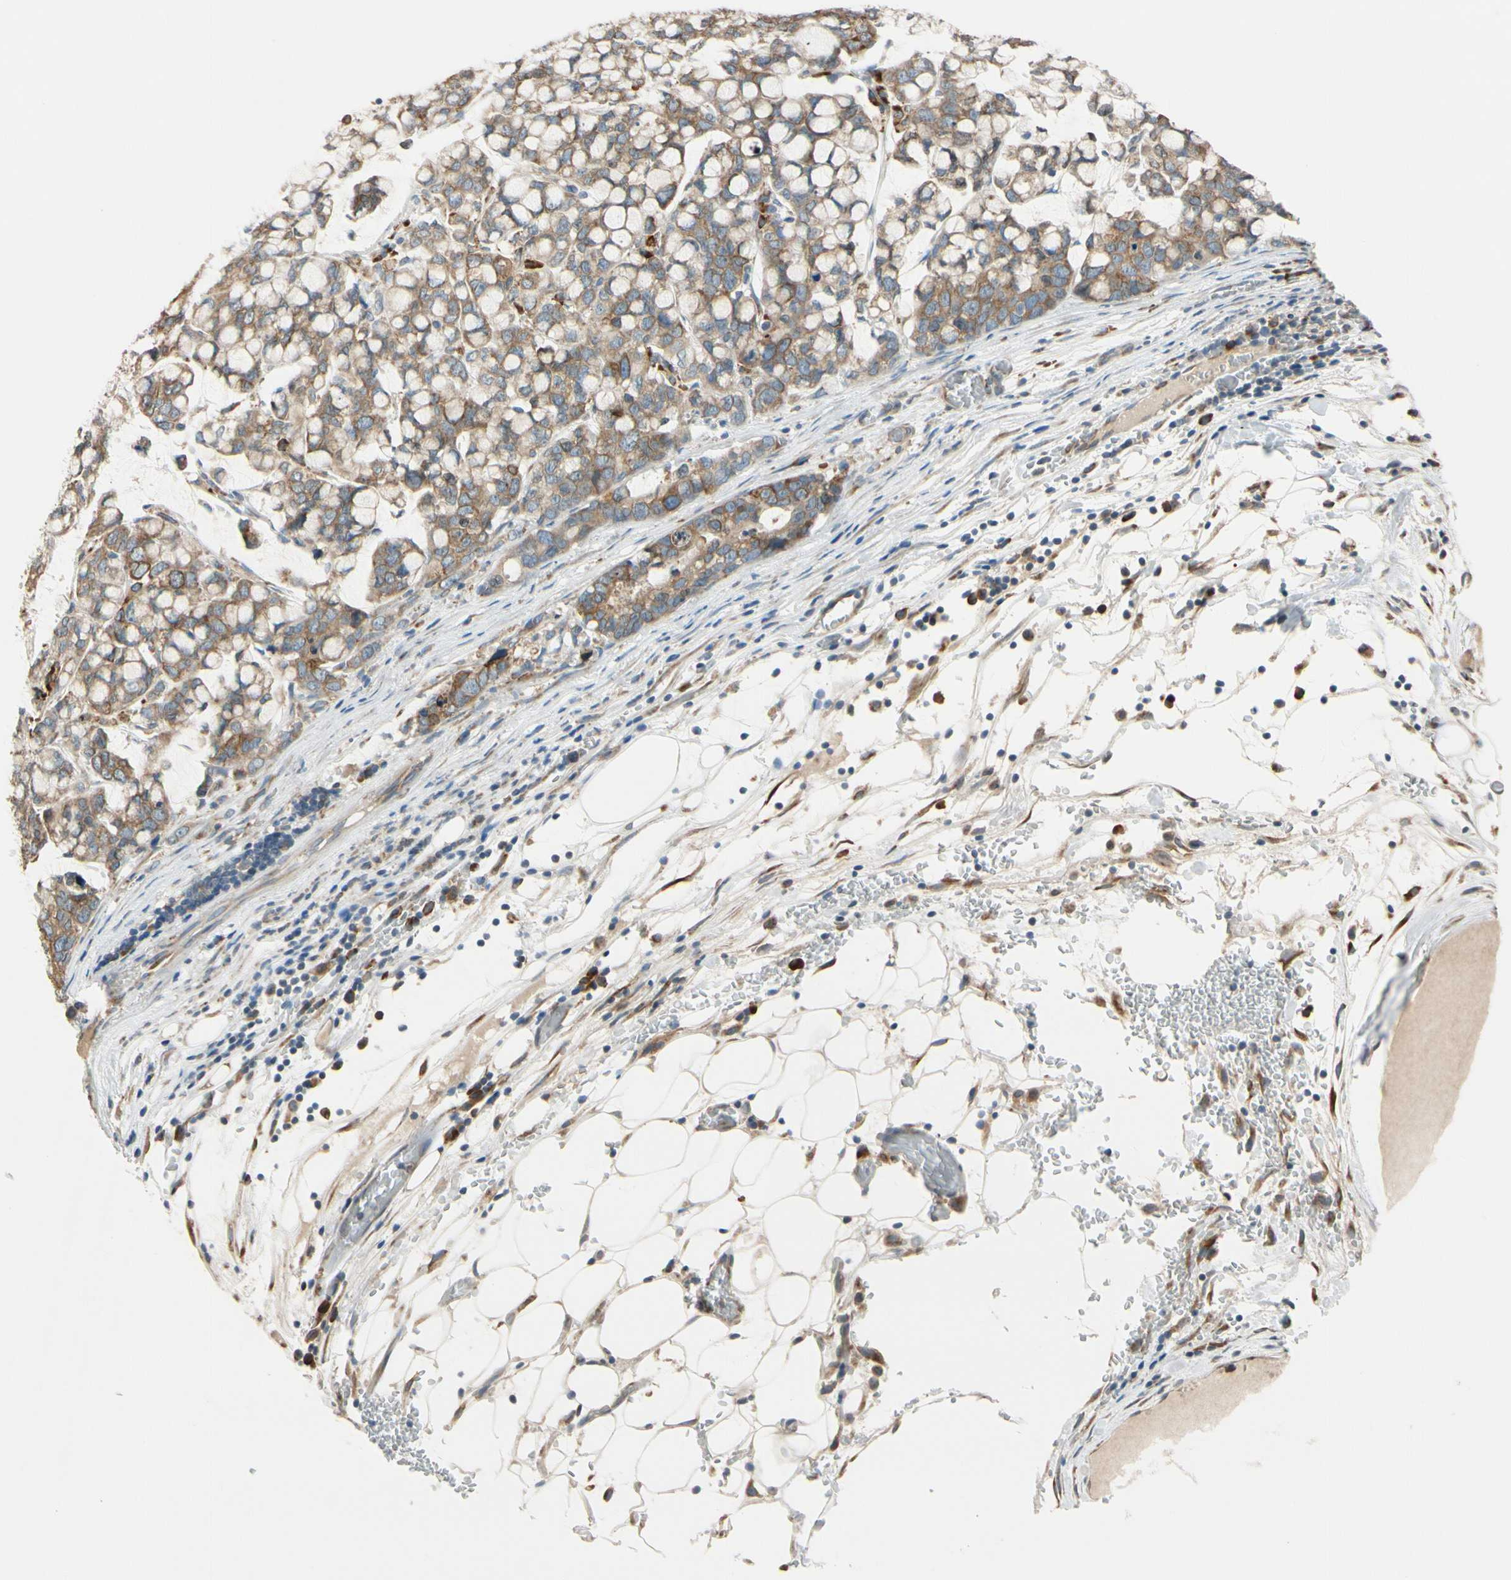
{"staining": {"intensity": "moderate", "quantity": ">75%", "location": "cytoplasmic/membranous"}, "tissue": "stomach cancer", "cell_type": "Tumor cells", "image_type": "cancer", "snomed": [{"axis": "morphology", "description": "Adenocarcinoma, NOS"}, {"axis": "topography", "description": "Stomach, lower"}], "caption": "A photomicrograph of human stomach adenocarcinoma stained for a protein demonstrates moderate cytoplasmic/membranous brown staining in tumor cells.", "gene": "RPN2", "patient": {"sex": "male", "age": 84}}